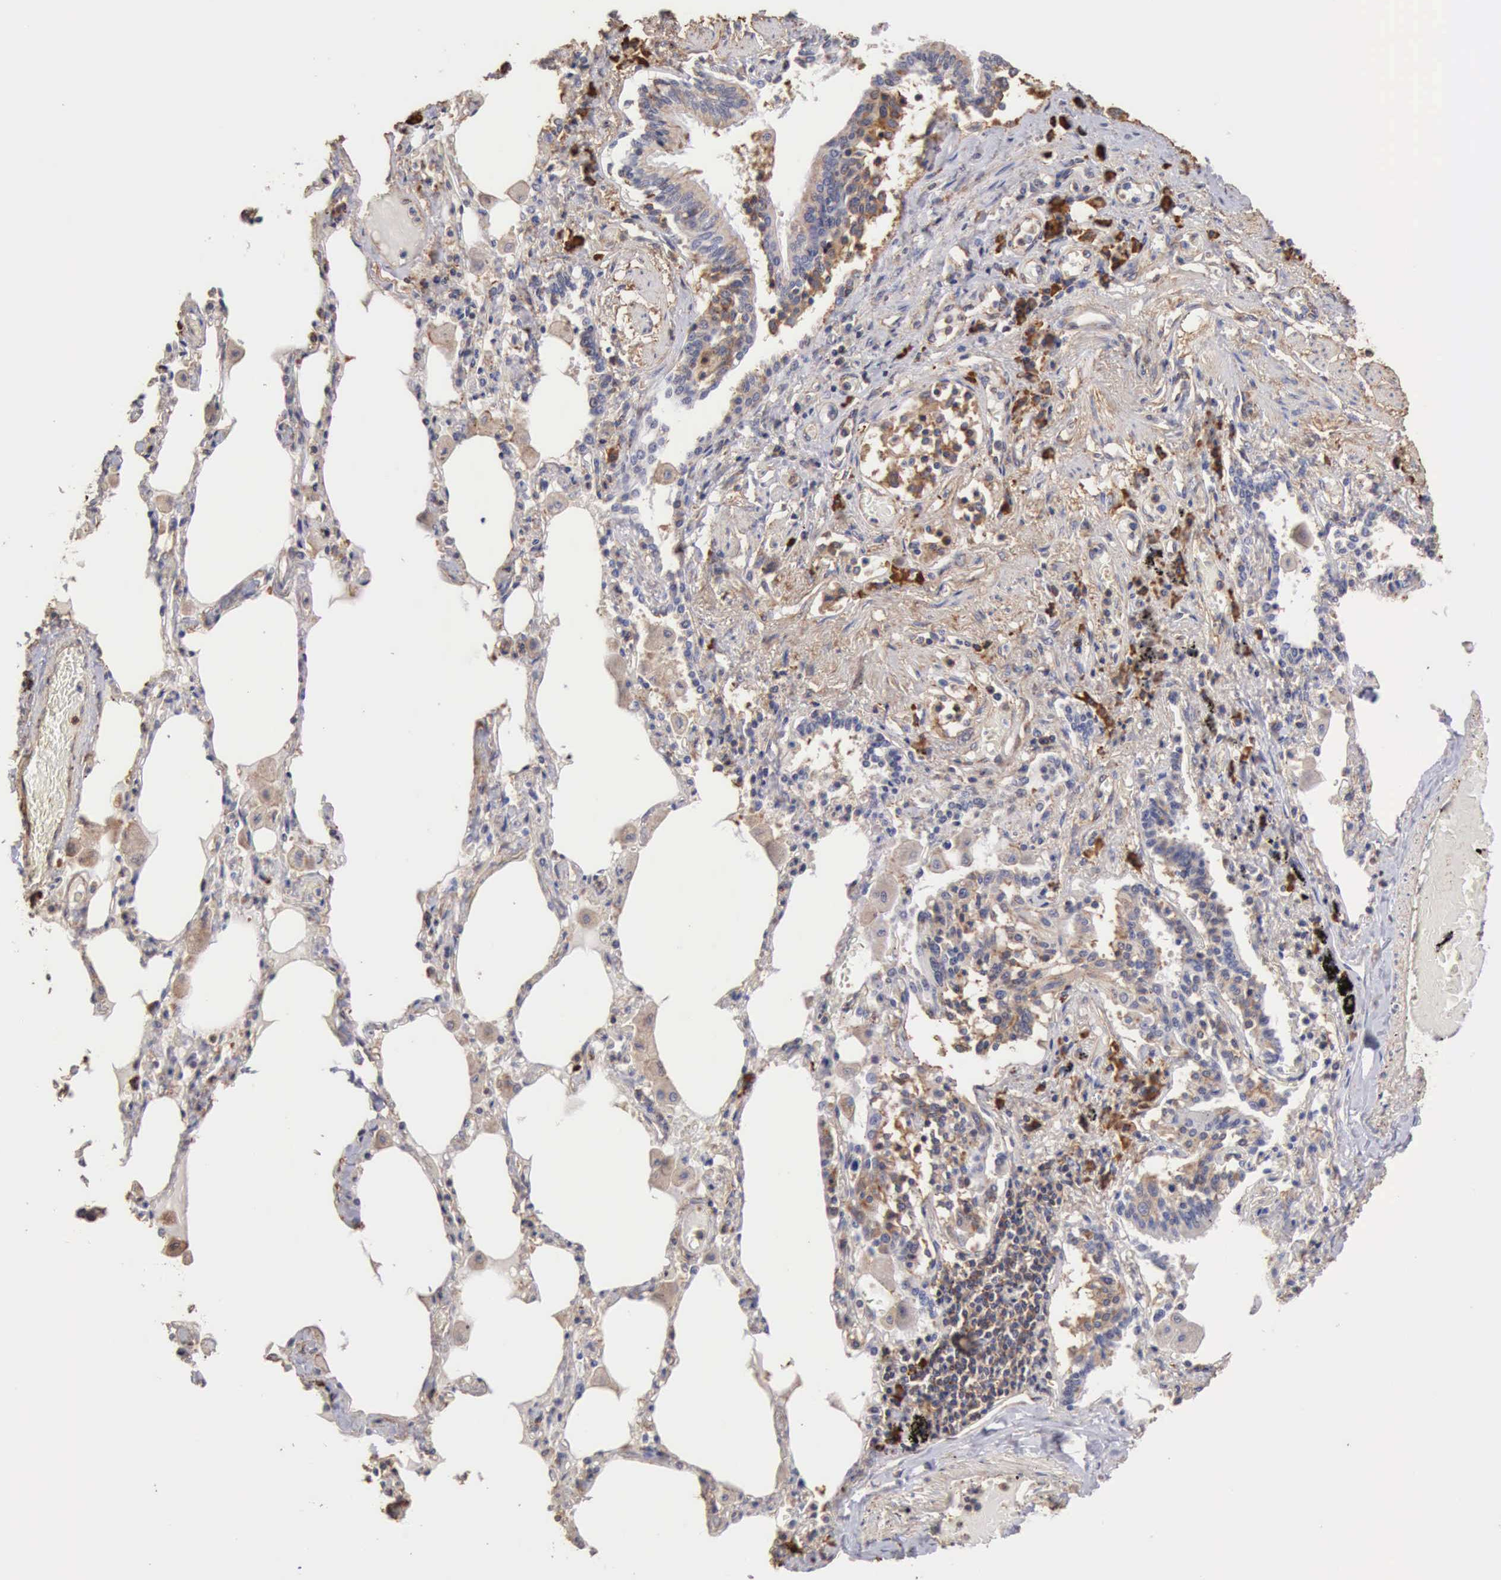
{"staining": {"intensity": "weak", "quantity": "25%-75%", "location": "cytoplasmic/membranous"}, "tissue": "bronchus", "cell_type": "Respiratory epithelial cells", "image_type": "normal", "snomed": [{"axis": "morphology", "description": "Normal tissue, NOS"}, {"axis": "morphology", "description": "Squamous cell carcinoma, NOS"}, {"axis": "topography", "description": "Bronchus"}, {"axis": "topography", "description": "Lung"}], "caption": "A brown stain shows weak cytoplasmic/membranous staining of a protein in respiratory epithelial cells of unremarkable human bronchus. (IHC, brightfield microscopy, high magnification).", "gene": "GPR101", "patient": {"sex": "female", "age": 47}}